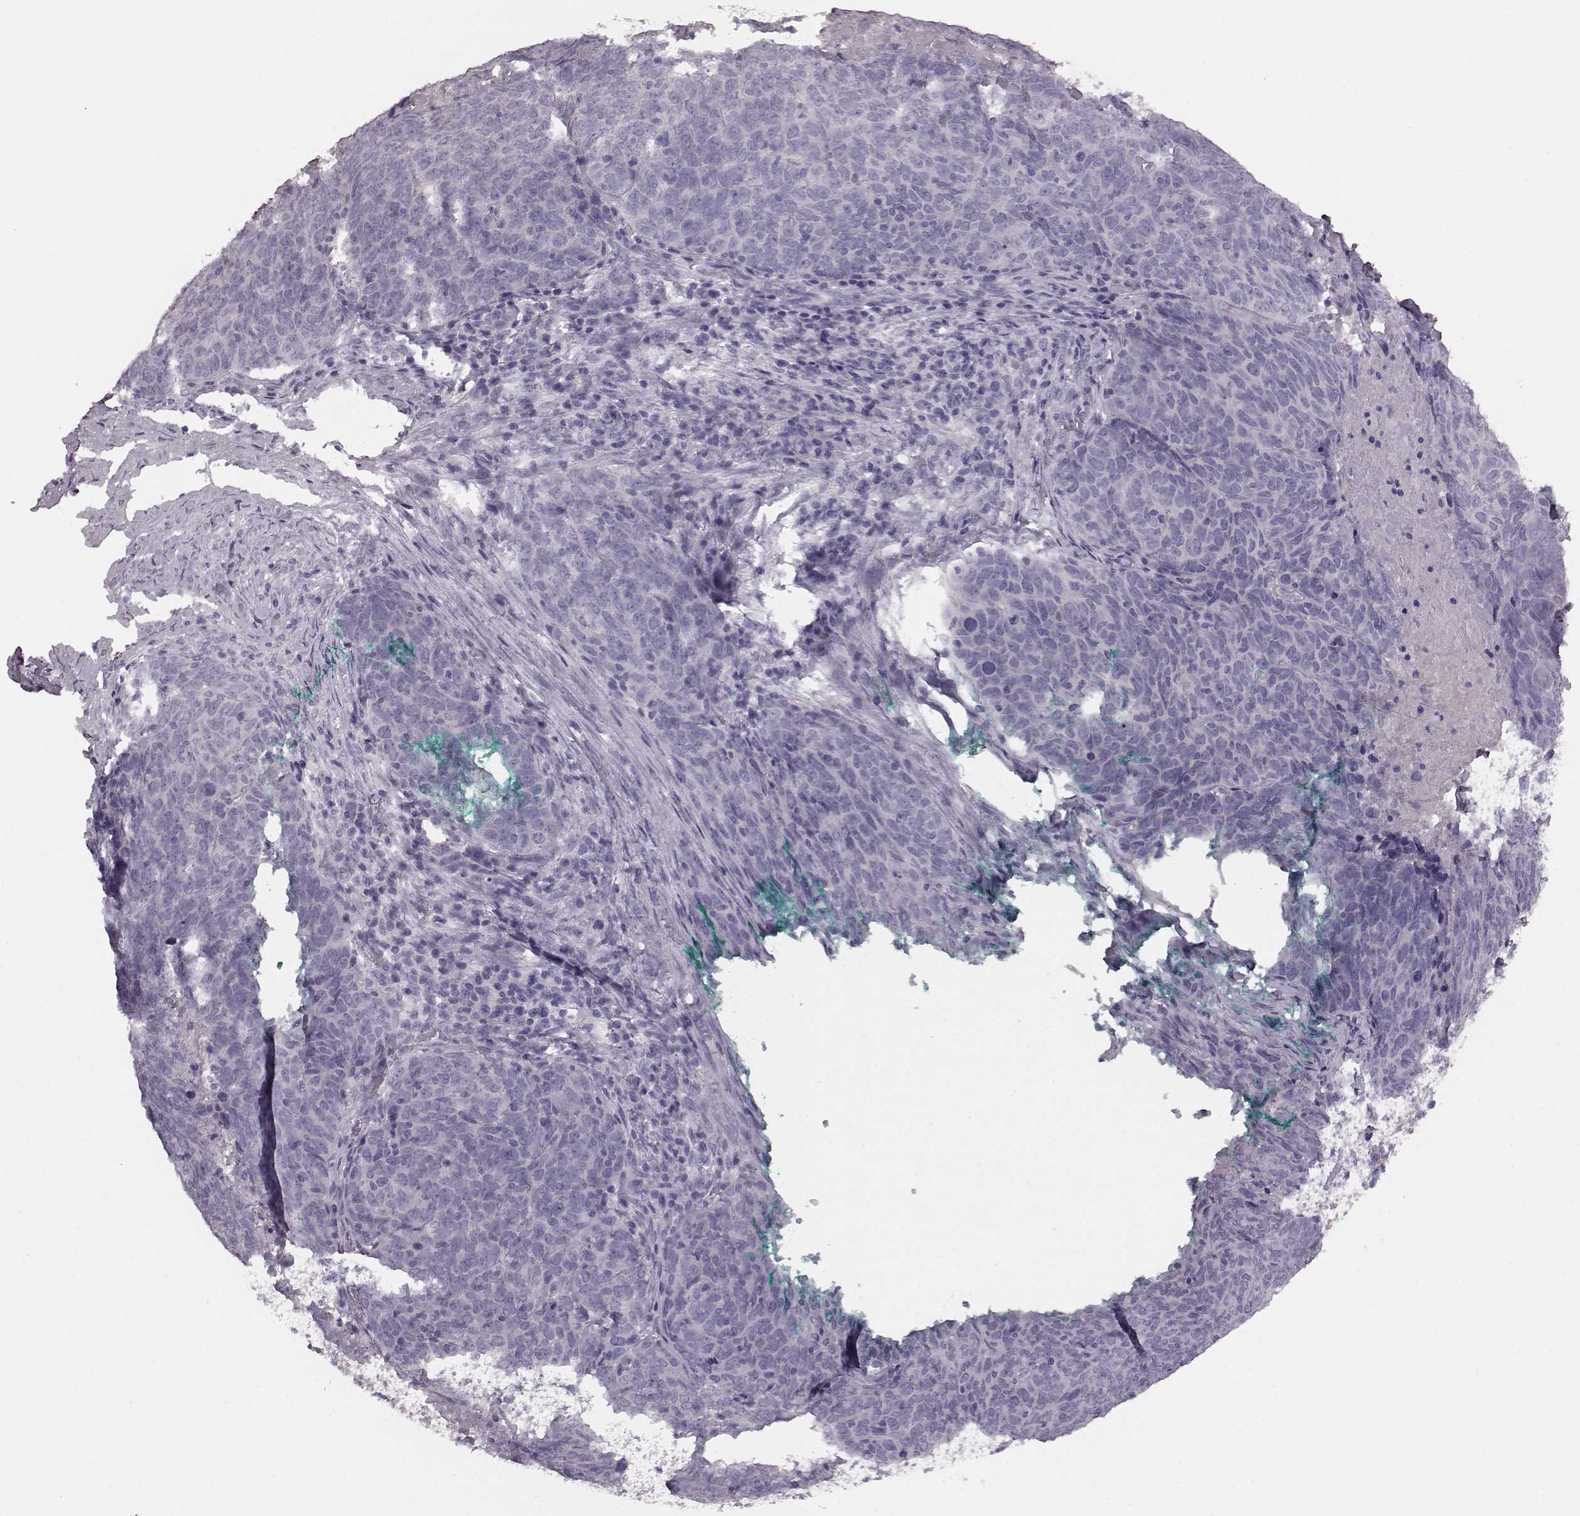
{"staining": {"intensity": "negative", "quantity": "none", "location": "none"}, "tissue": "skin cancer", "cell_type": "Tumor cells", "image_type": "cancer", "snomed": [{"axis": "morphology", "description": "Squamous cell carcinoma, NOS"}, {"axis": "topography", "description": "Skin"}, {"axis": "topography", "description": "Anal"}], "caption": "An immunohistochemistry image of squamous cell carcinoma (skin) is shown. There is no staining in tumor cells of squamous cell carcinoma (skin). The staining was performed using DAB (3,3'-diaminobenzidine) to visualize the protein expression in brown, while the nuclei were stained in blue with hematoxylin (Magnification: 20x).", "gene": "CRYBA2", "patient": {"sex": "female", "age": 51}}